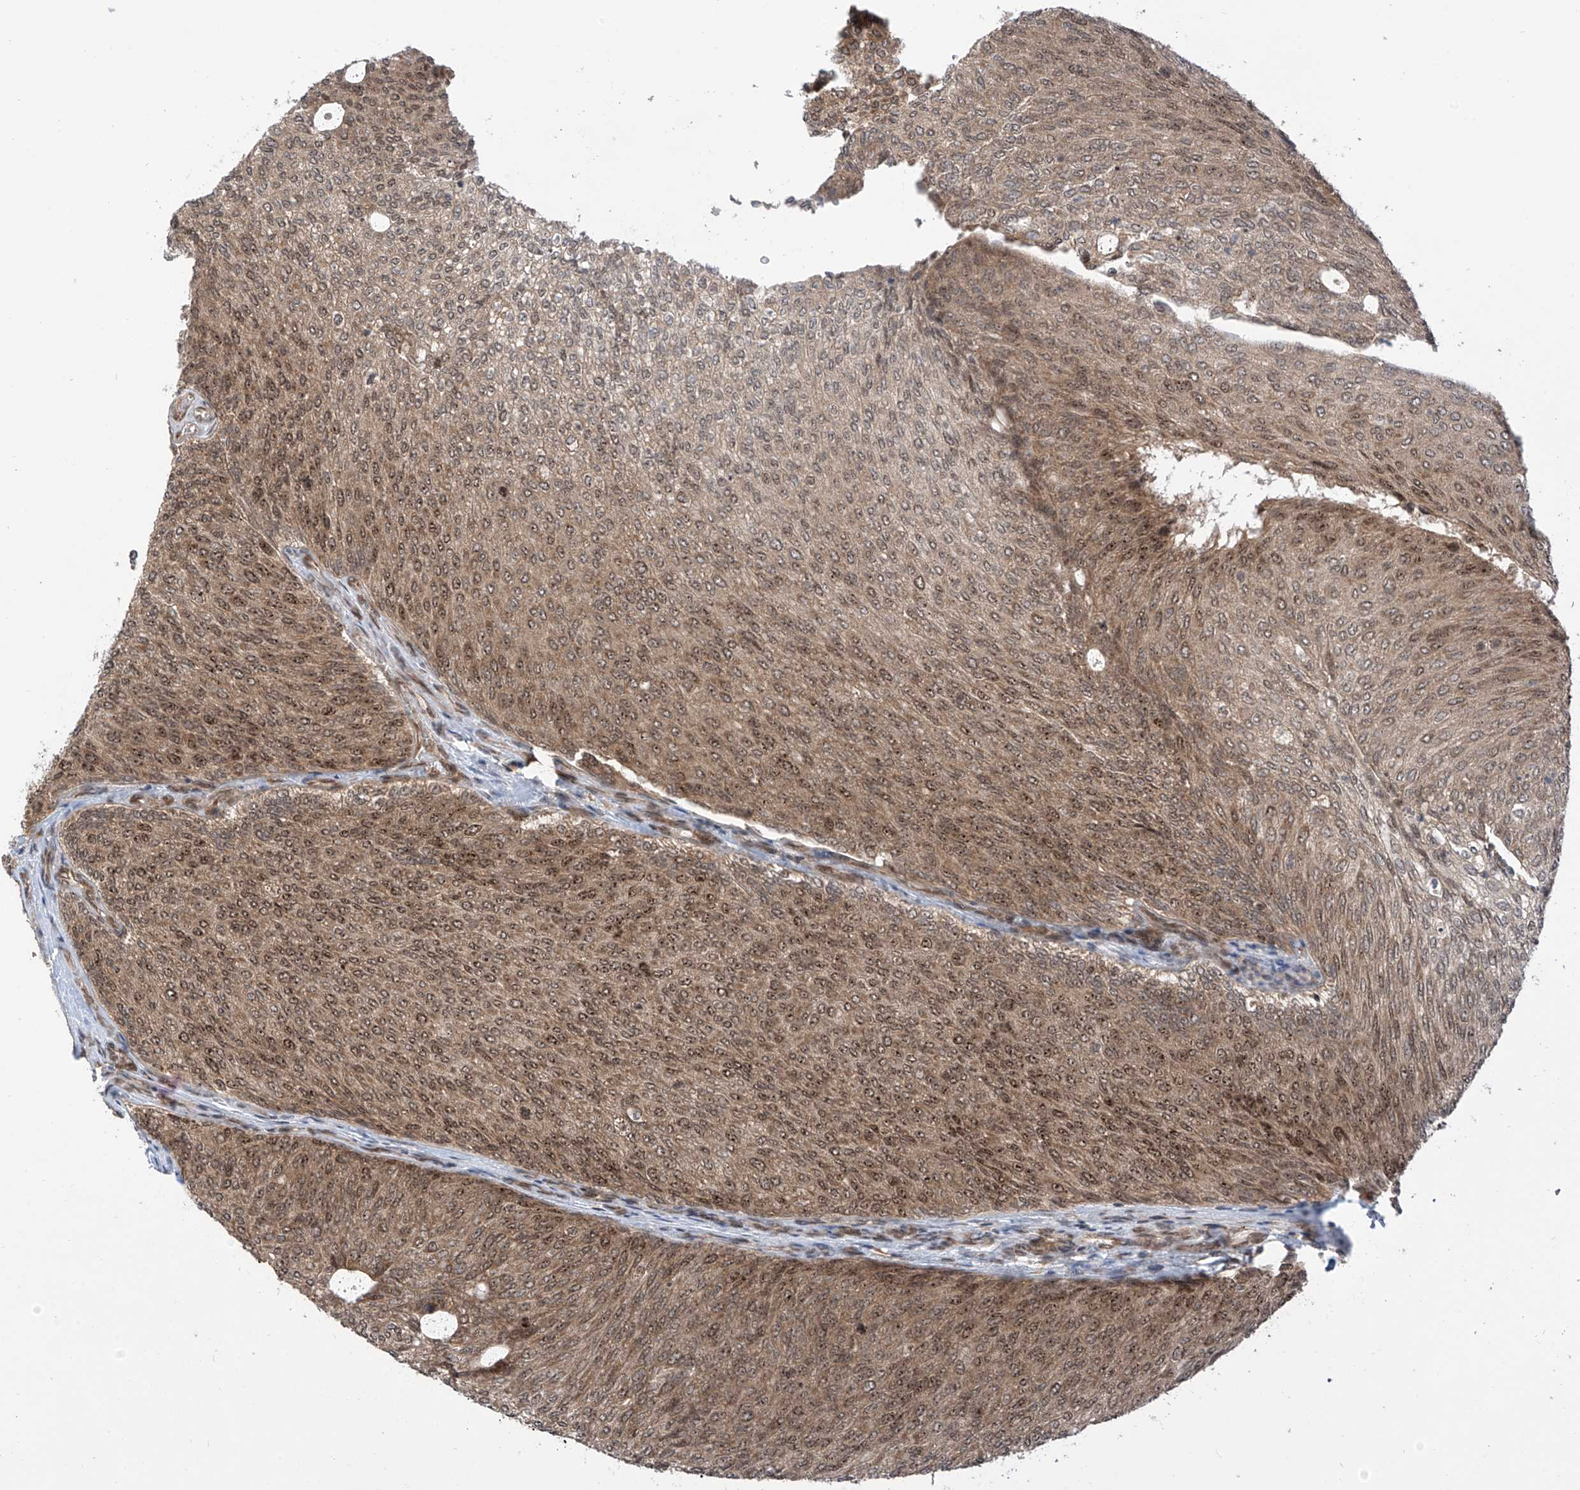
{"staining": {"intensity": "moderate", "quantity": ">75%", "location": "cytoplasmic/membranous,nuclear"}, "tissue": "urothelial cancer", "cell_type": "Tumor cells", "image_type": "cancer", "snomed": [{"axis": "morphology", "description": "Urothelial carcinoma, Low grade"}, {"axis": "topography", "description": "Urinary bladder"}], "caption": "This micrograph exhibits IHC staining of low-grade urothelial carcinoma, with medium moderate cytoplasmic/membranous and nuclear positivity in about >75% of tumor cells.", "gene": "C1orf131", "patient": {"sex": "female", "age": 79}}